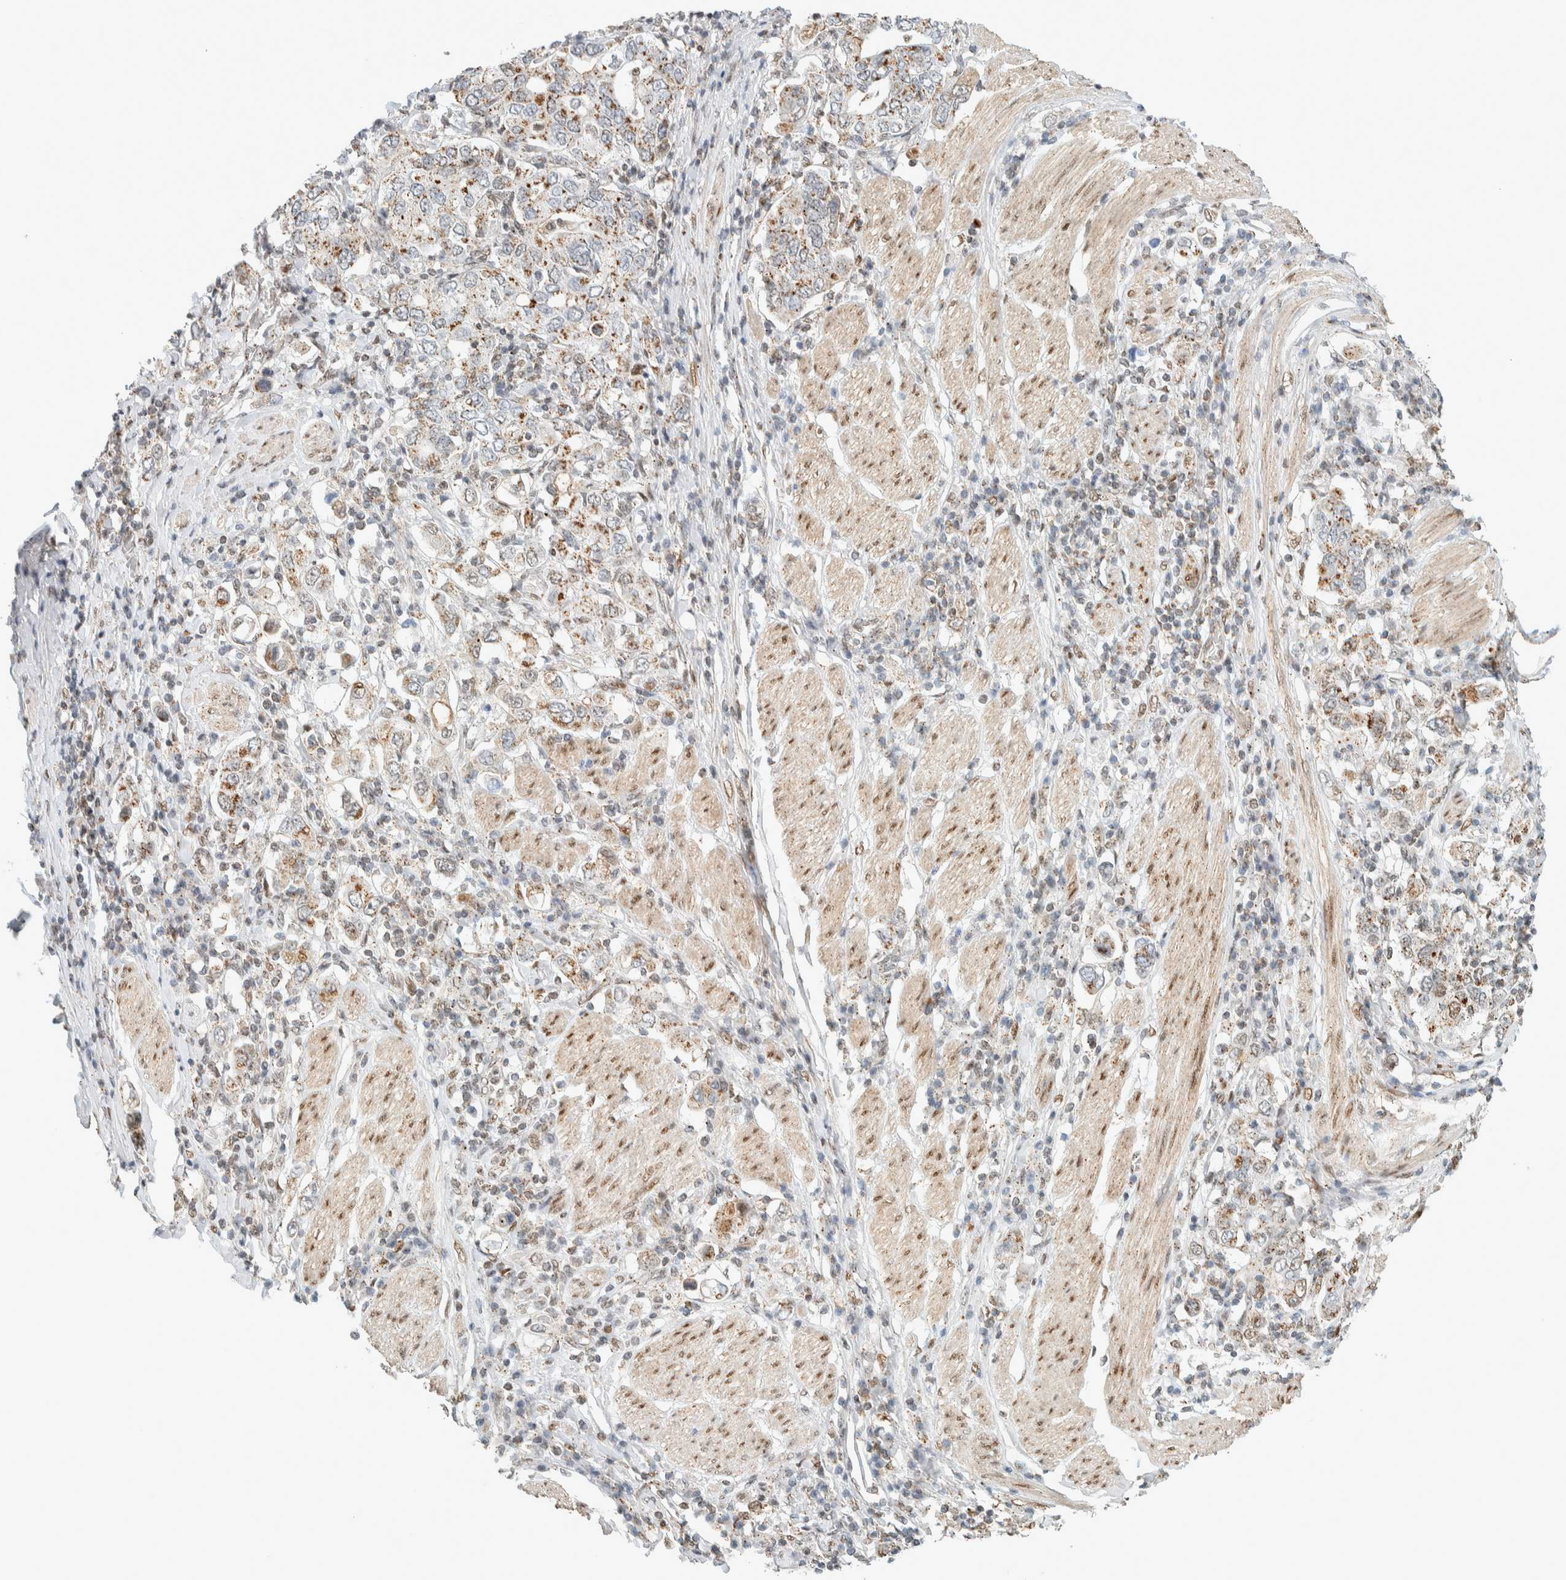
{"staining": {"intensity": "moderate", "quantity": "25%-75%", "location": "cytoplasmic/membranous"}, "tissue": "stomach cancer", "cell_type": "Tumor cells", "image_type": "cancer", "snomed": [{"axis": "morphology", "description": "Adenocarcinoma, NOS"}, {"axis": "topography", "description": "Stomach, upper"}], "caption": "This is a photomicrograph of immunohistochemistry staining of stomach cancer (adenocarcinoma), which shows moderate positivity in the cytoplasmic/membranous of tumor cells.", "gene": "TFE3", "patient": {"sex": "male", "age": 62}}